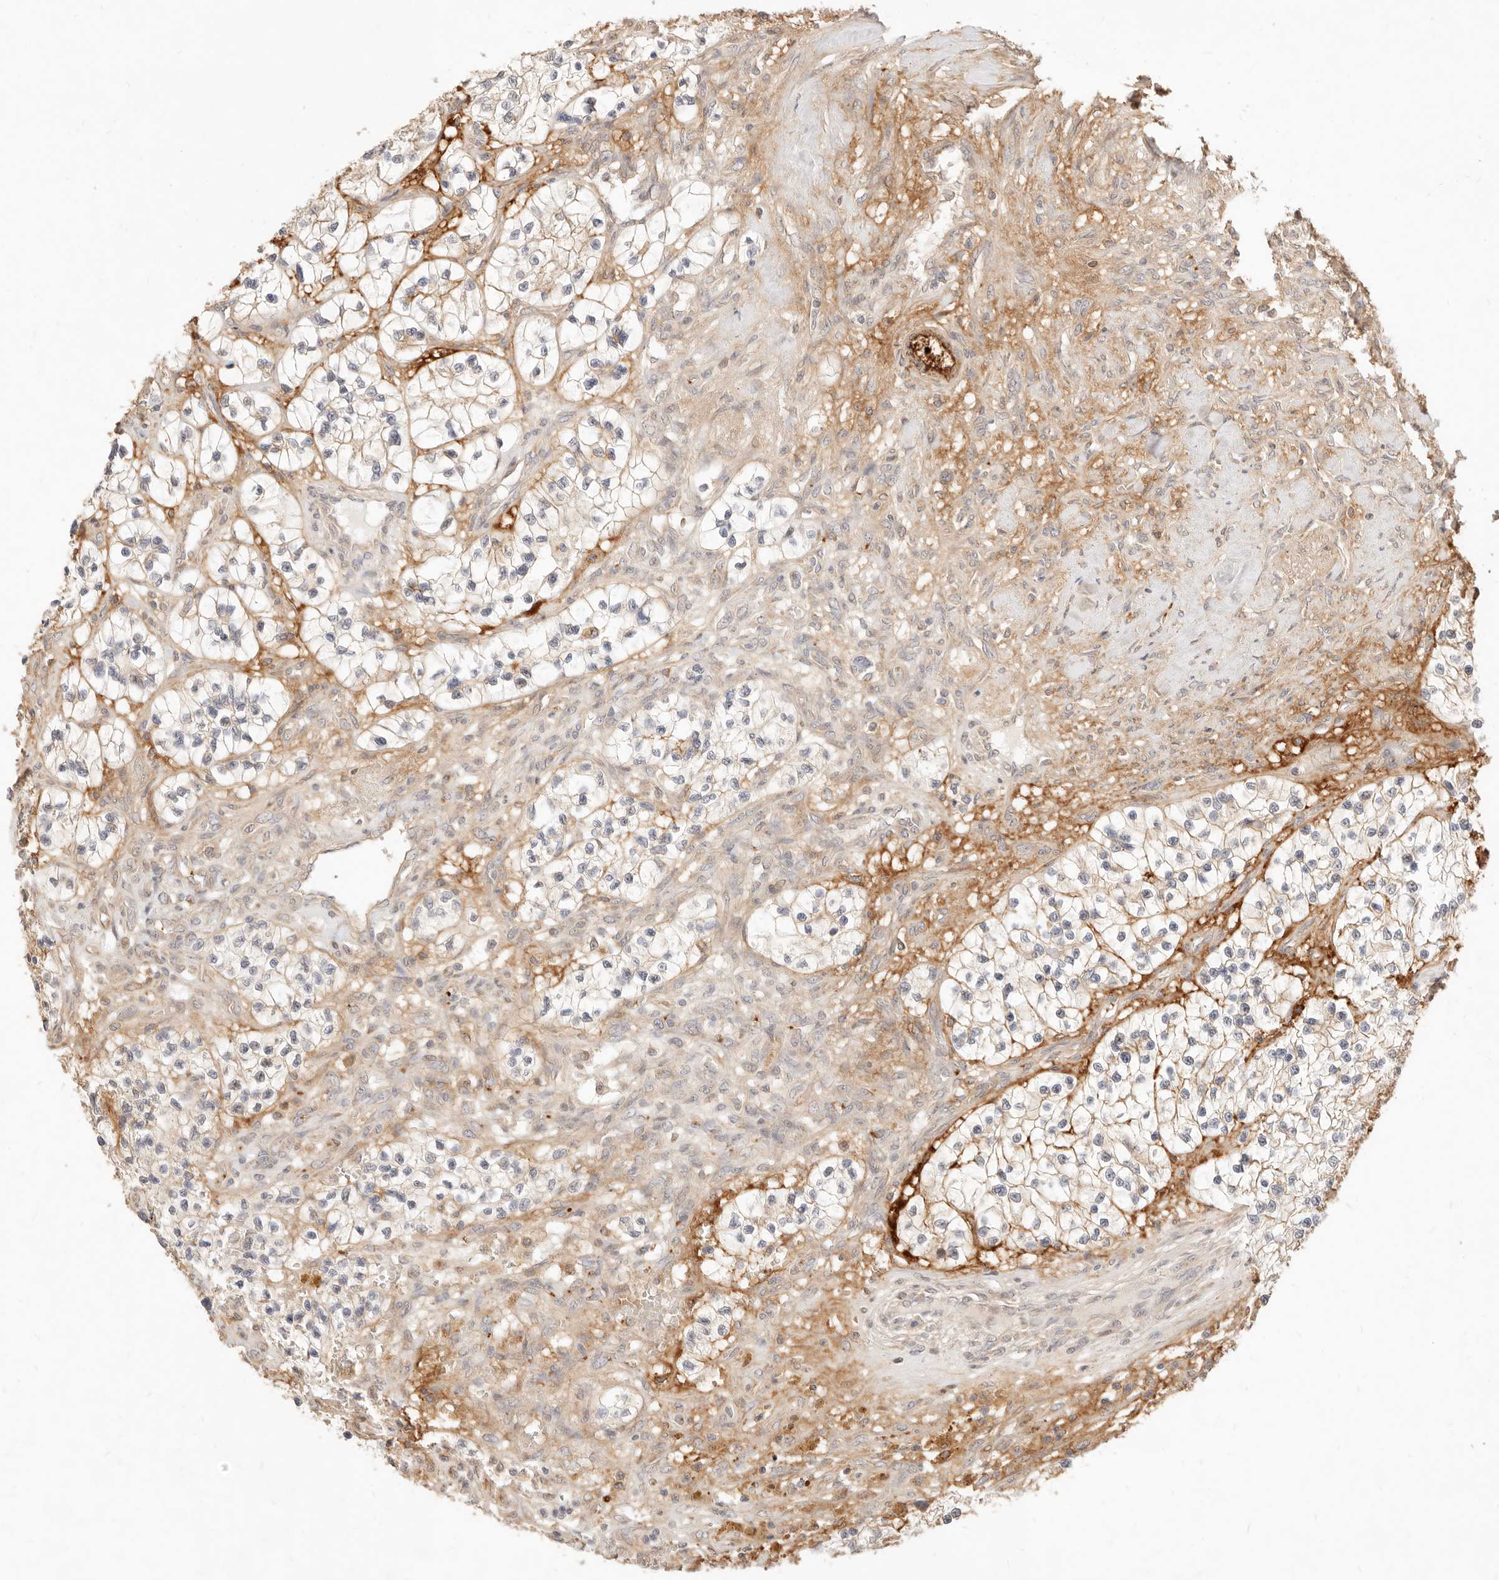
{"staining": {"intensity": "moderate", "quantity": ">75%", "location": "cytoplasmic/membranous"}, "tissue": "renal cancer", "cell_type": "Tumor cells", "image_type": "cancer", "snomed": [{"axis": "morphology", "description": "Adenocarcinoma, NOS"}, {"axis": "topography", "description": "Kidney"}], "caption": "Renal cancer was stained to show a protein in brown. There is medium levels of moderate cytoplasmic/membranous positivity in about >75% of tumor cells.", "gene": "UBXN10", "patient": {"sex": "female", "age": 57}}